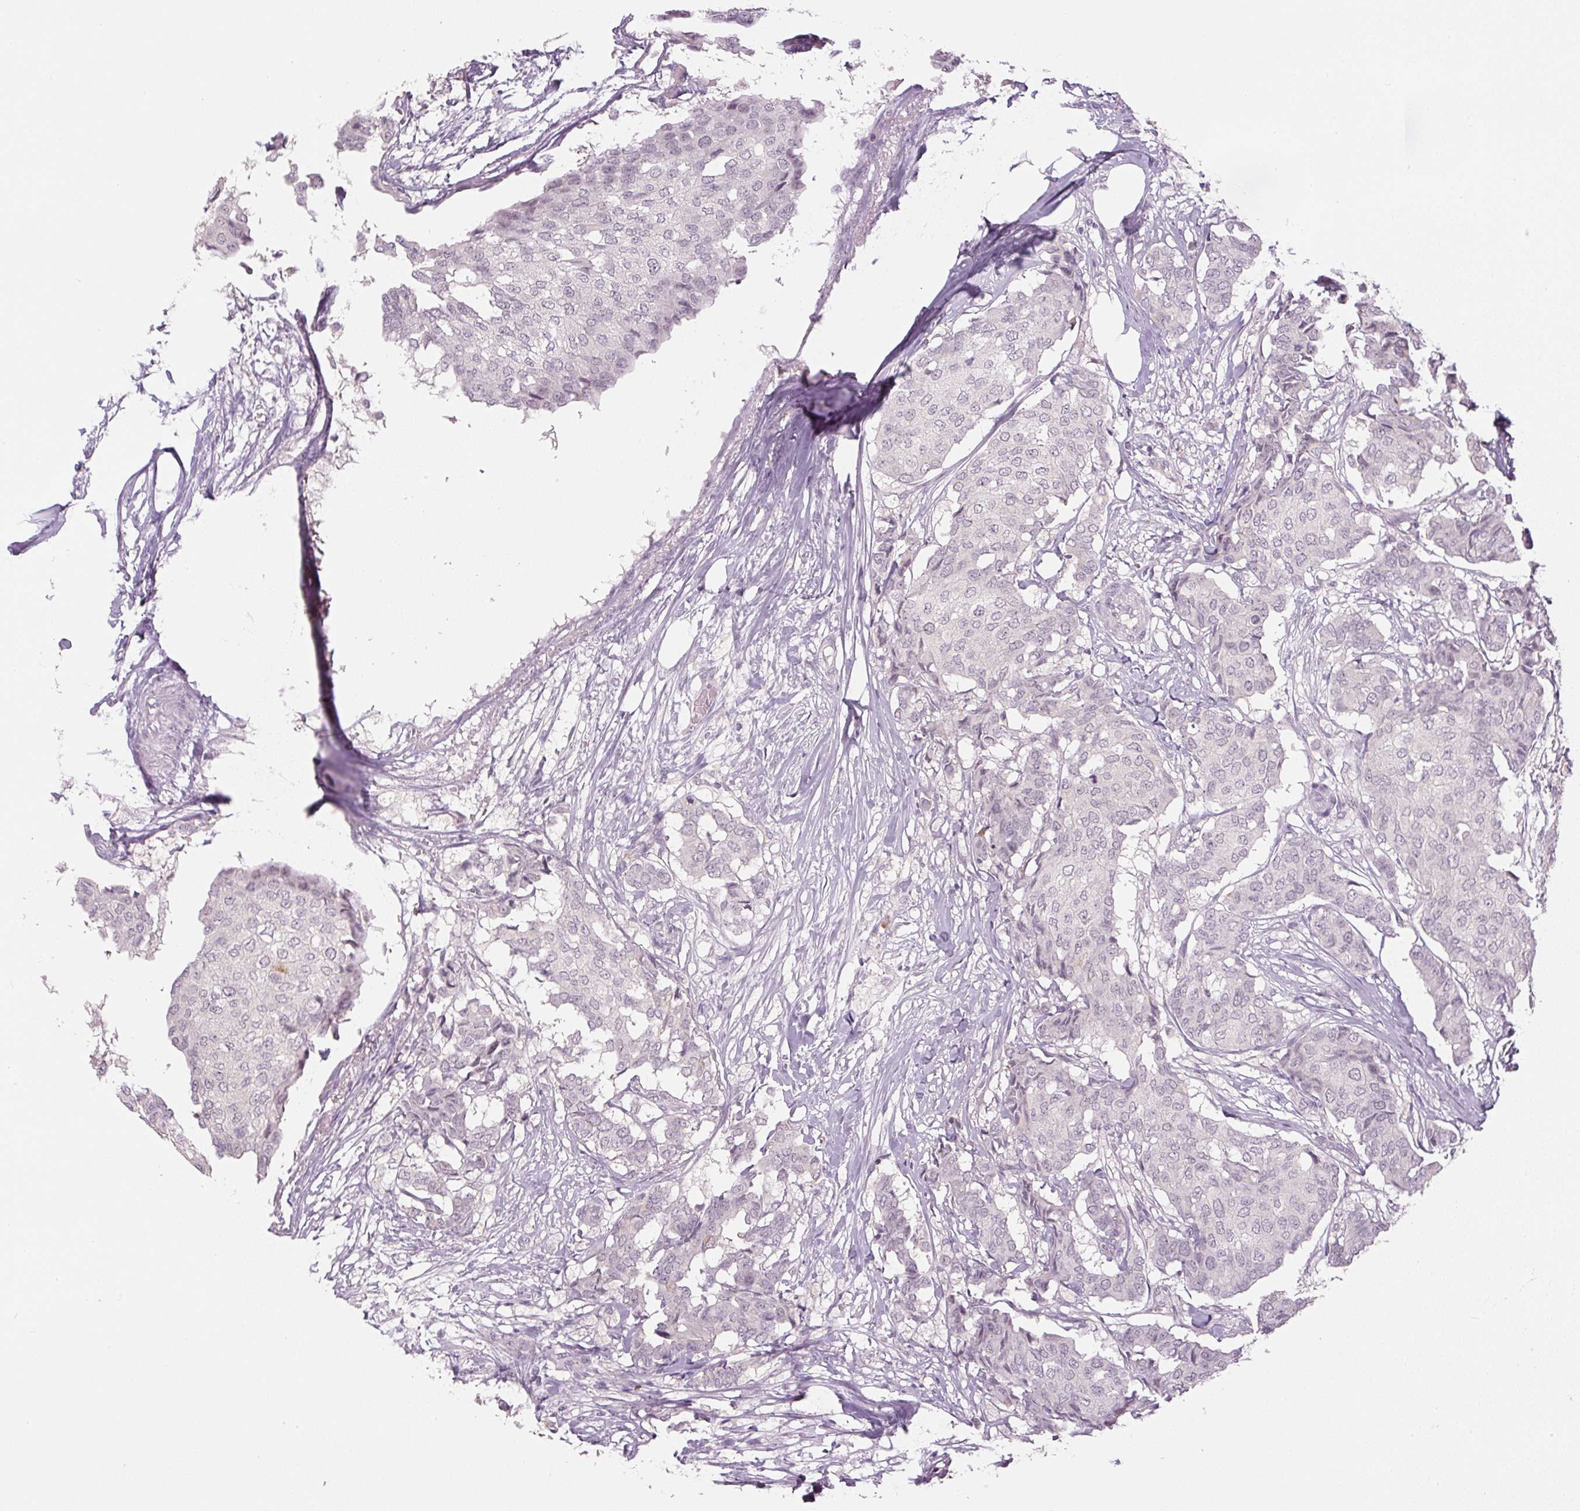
{"staining": {"intensity": "negative", "quantity": "none", "location": "none"}, "tissue": "breast cancer", "cell_type": "Tumor cells", "image_type": "cancer", "snomed": [{"axis": "morphology", "description": "Duct carcinoma"}, {"axis": "topography", "description": "Breast"}], "caption": "Intraductal carcinoma (breast) was stained to show a protein in brown. There is no significant staining in tumor cells.", "gene": "SGF29", "patient": {"sex": "female", "age": 75}}